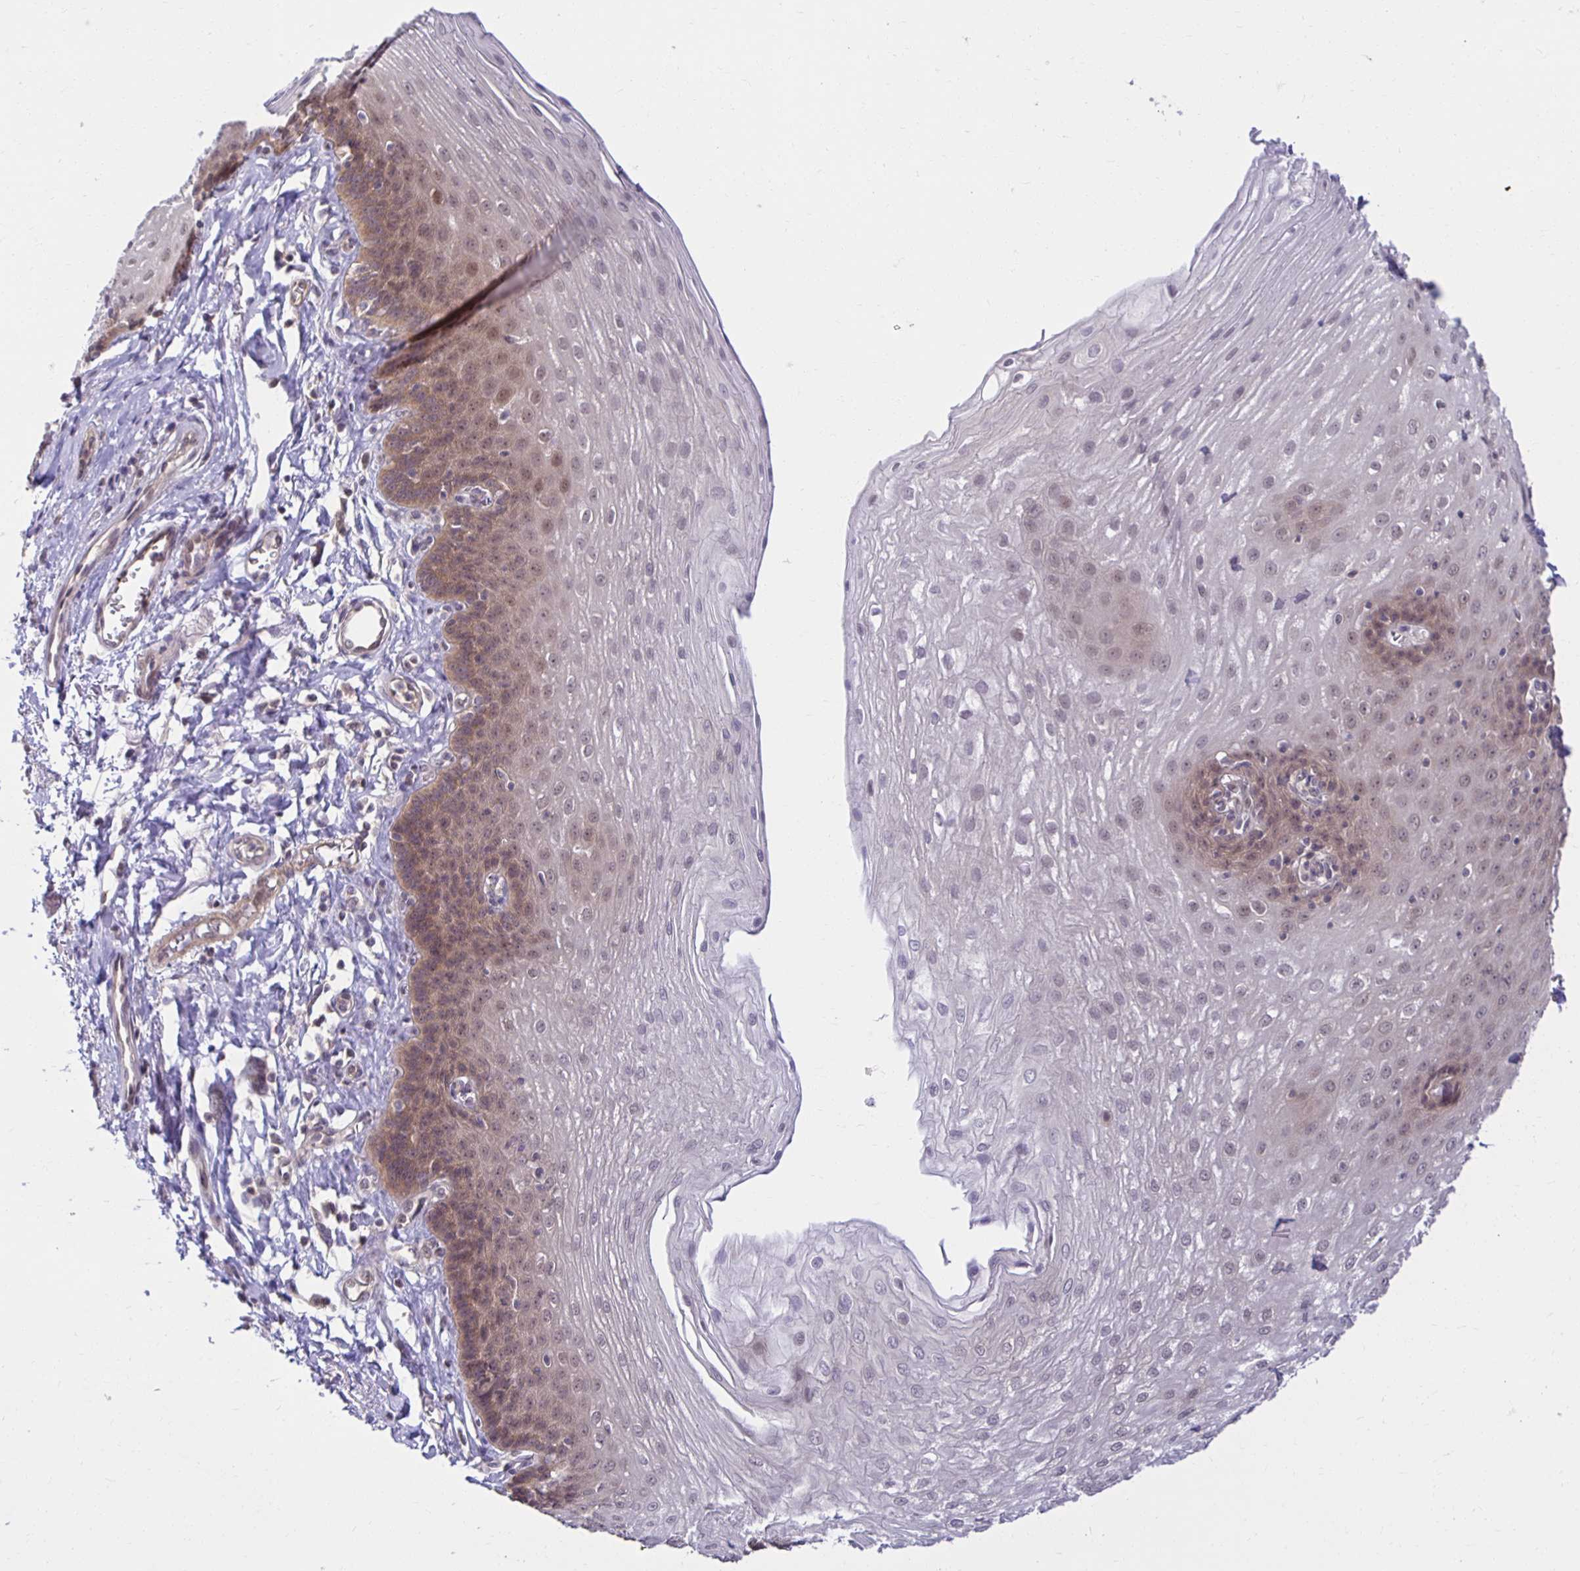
{"staining": {"intensity": "moderate", "quantity": "25%-75%", "location": "cytoplasmic/membranous"}, "tissue": "esophagus", "cell_type": "Squamous epithelial cells", "image_type": "normal", "snomed": [{"axis": "morphology", "description": "Normal tissue, NOS"}, {"axis": "topography", "description": "Esophagus"}], "caption": "Moderate cytoplasmic/membranous expression is appreciated in approximately 25%-75% of squamous epithelial cells in unremarkable esophagus. (Stains: DAB (3,3'-diaminobenzidine) in brown, nuclei in blue, Microscopy: brightfield microscopy at high magnification).", "gene": "MIEN1", "patient": {"sex": "female", "age": 81}}